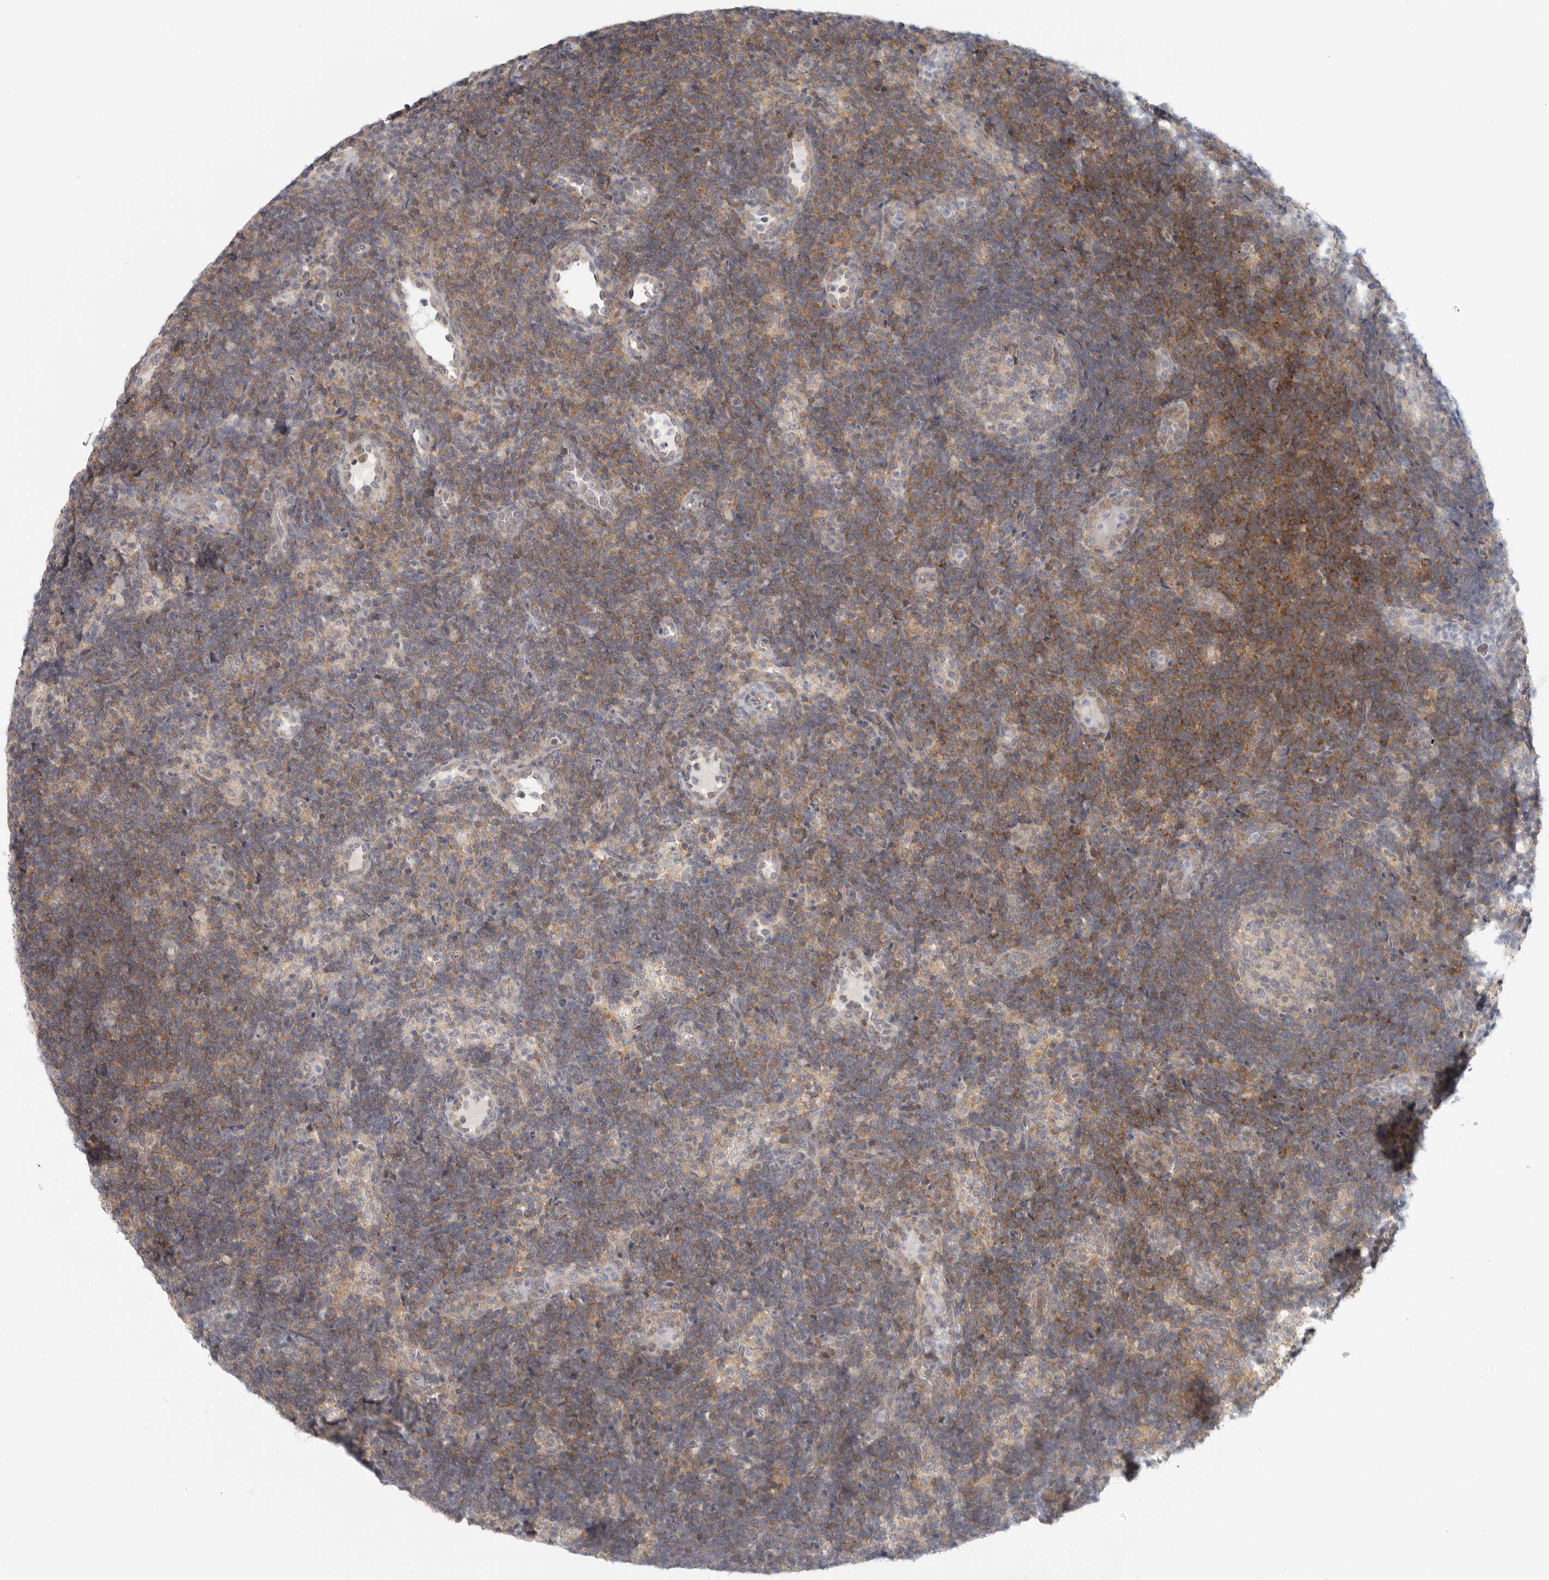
{"staining": {"intensity": "weak", "quantity": "25%-75%", "location": "cytoplasmic/membranous"}, "tissue": "lymph node", "cell_type": "Germinal center cells", "image_type": "normal", "snomed": [{"axis": "morphology", "description": "Normal tissue, NOS"}, {"axis": "topography", "description": "Lymph node"}], "caption": "The image exhibits immunohistochemical staining of benign lymph node. There is weak cytoplasmic/membranous expression is seen in about 25%-75% of germinal center cells.", "gene": "HDAC6", "patient": {"sex": "female", "age": 22}}